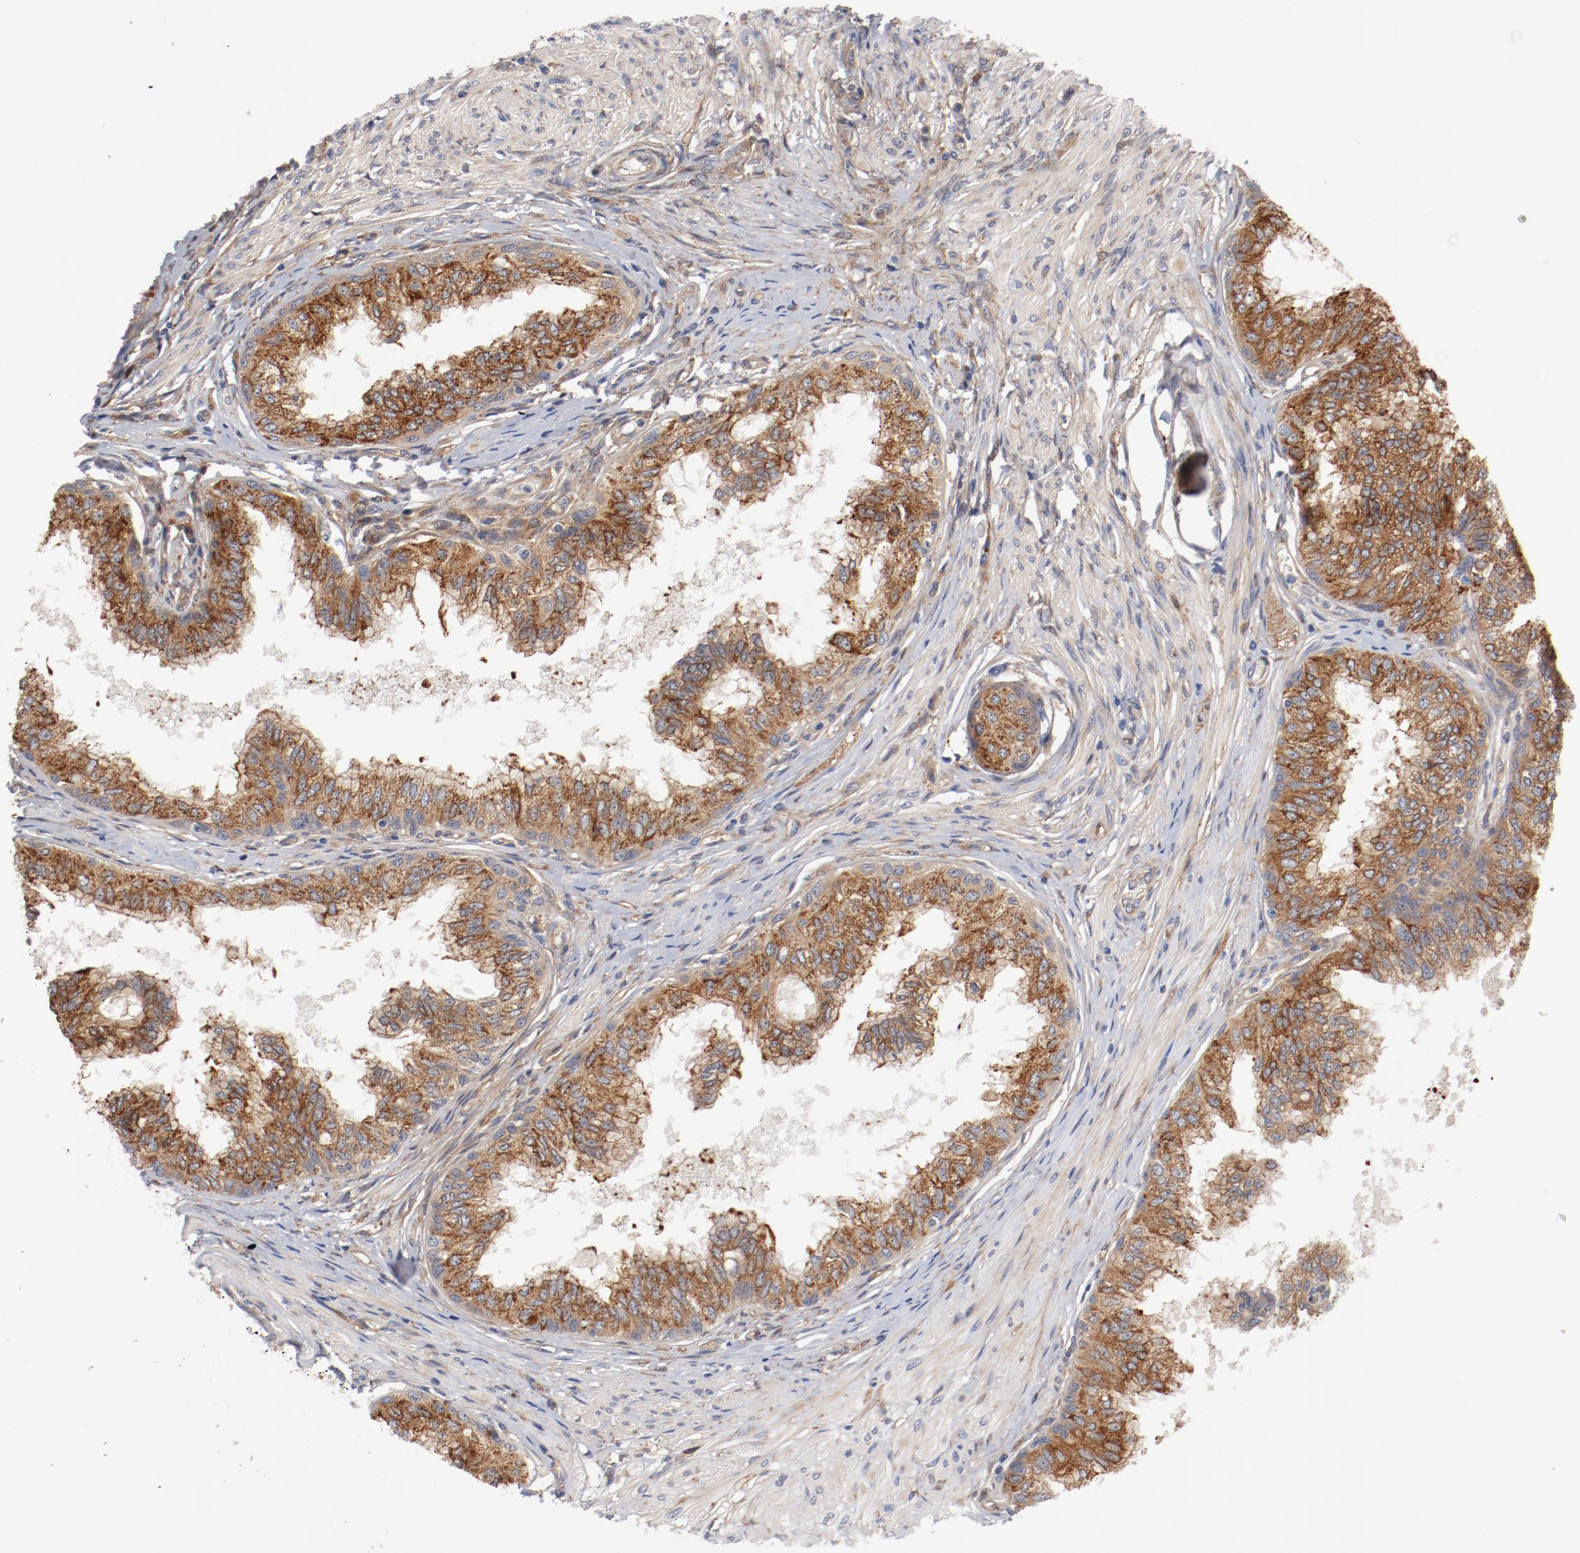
{"staining": {"intensity": "moderate", "quantity": ">75%", "location": "cytoplasmic/membranous"}, "tissue": "prostate", "cell_type": "Glandular cells", "image_type": "normal", "snomed": [{"axis": "morphology", "description": "Normal tissue, NOS"}, {"axis": "topography", "description": "Prostate"}, {"axis": "topography", "description": "Seminal veicle"}], "caption": "Immunohistochemistry (DAB (3,3'-diaminobenzidine)) staining of benign human prostate demonstrates moderate cytoplasmic/membranous protein positivity in approximately >75% of glandular cells.", "gene": "PITPNM2", "patient": {"sex": "male", "age": 60}}